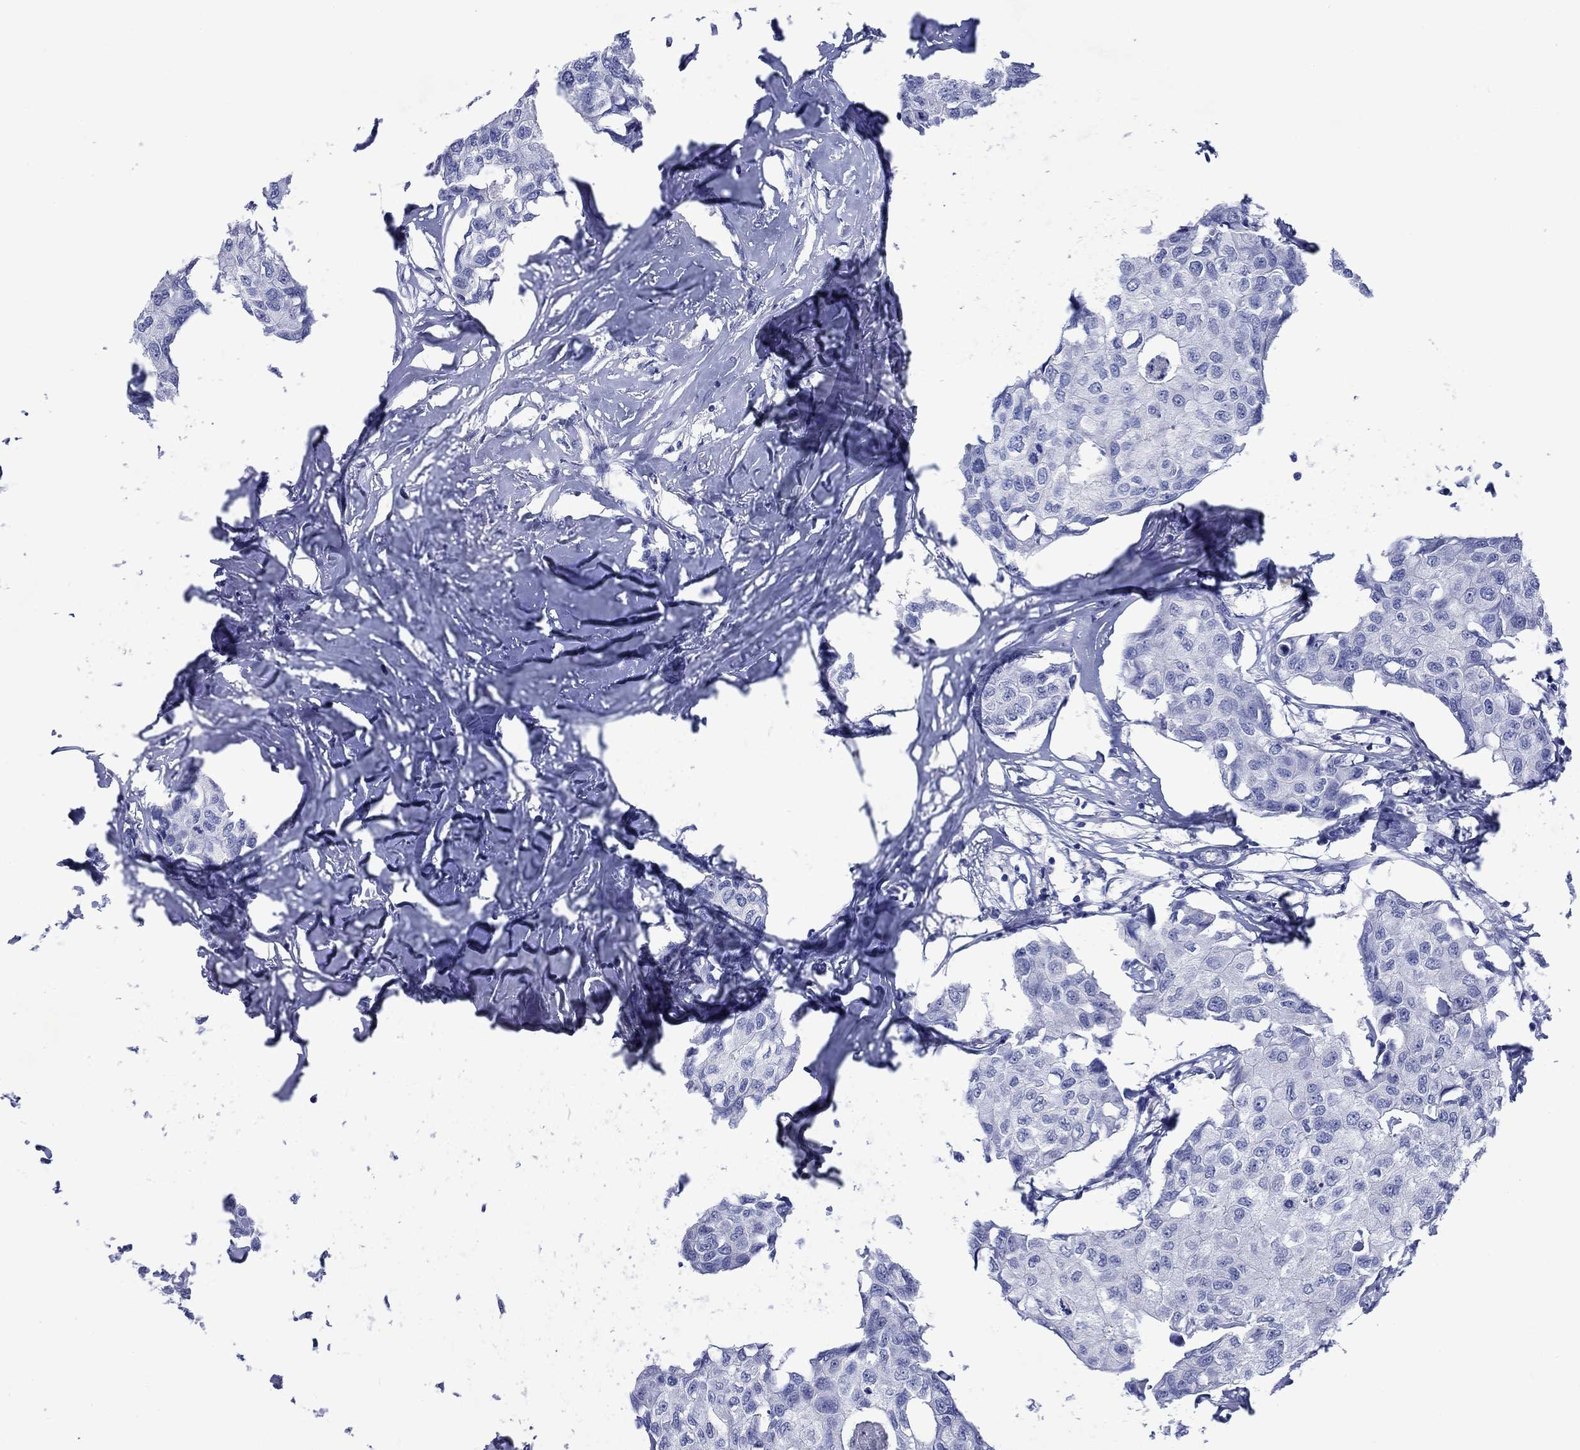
{"staining": {"intensity": "negative", "quantity": "none", "location": "none"}, "tissue": "breast cancer", "cell_type": "Tumor cells", "image_type": "cancer", "snomed": [{"axis": "morphology", "description": "Duct carcinoma"}, {"axis": "topography", "description": "Breast"}], "caption": "DAB immunohistochemical staining of human breast invasive ductal carcinoma reveals no significant staining in tumor cells.", "gene": "CACNG3", "patient": {"sex": "female", "age": 80}}